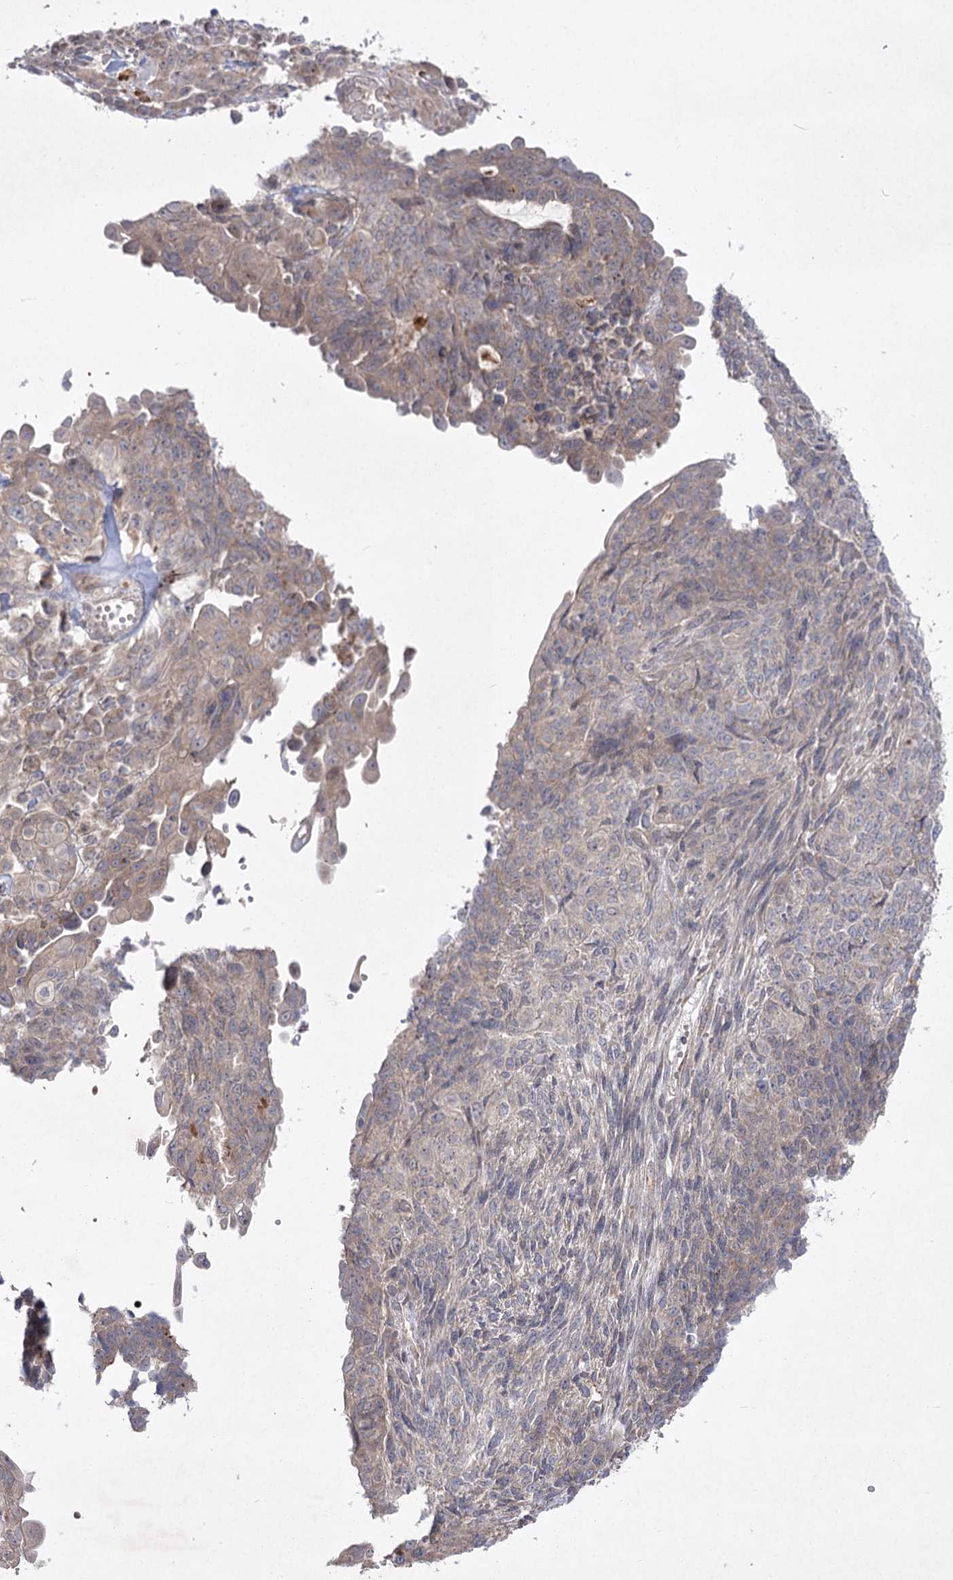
{"staining": {"intensity": "weak", "quantity": "25%-75%", "location": "cytoplasmic/membranous"}, "tissue": "endometrial cancer", "cell_type": "Tumor cells", "image_type": "cancer", "snomed": [{"axis": "morphology", "description": "Adenocarcinoma, NOS"}, {"axis": "topography", "description": "Endometrium"}], "caption": "Weak cytoplasmic/membranous staining is identified in approximately 25%-75% of tumor cells in adenocarcinoma (endometrial). The staining is performed using DAB (3,3'-diaminobenzidine) brown chromogen to label protein expression. The nuclei are counter-stained blue using hematoxylin.", "gene": "CIB2", "patient": {"sex": "female", "age": 32}}